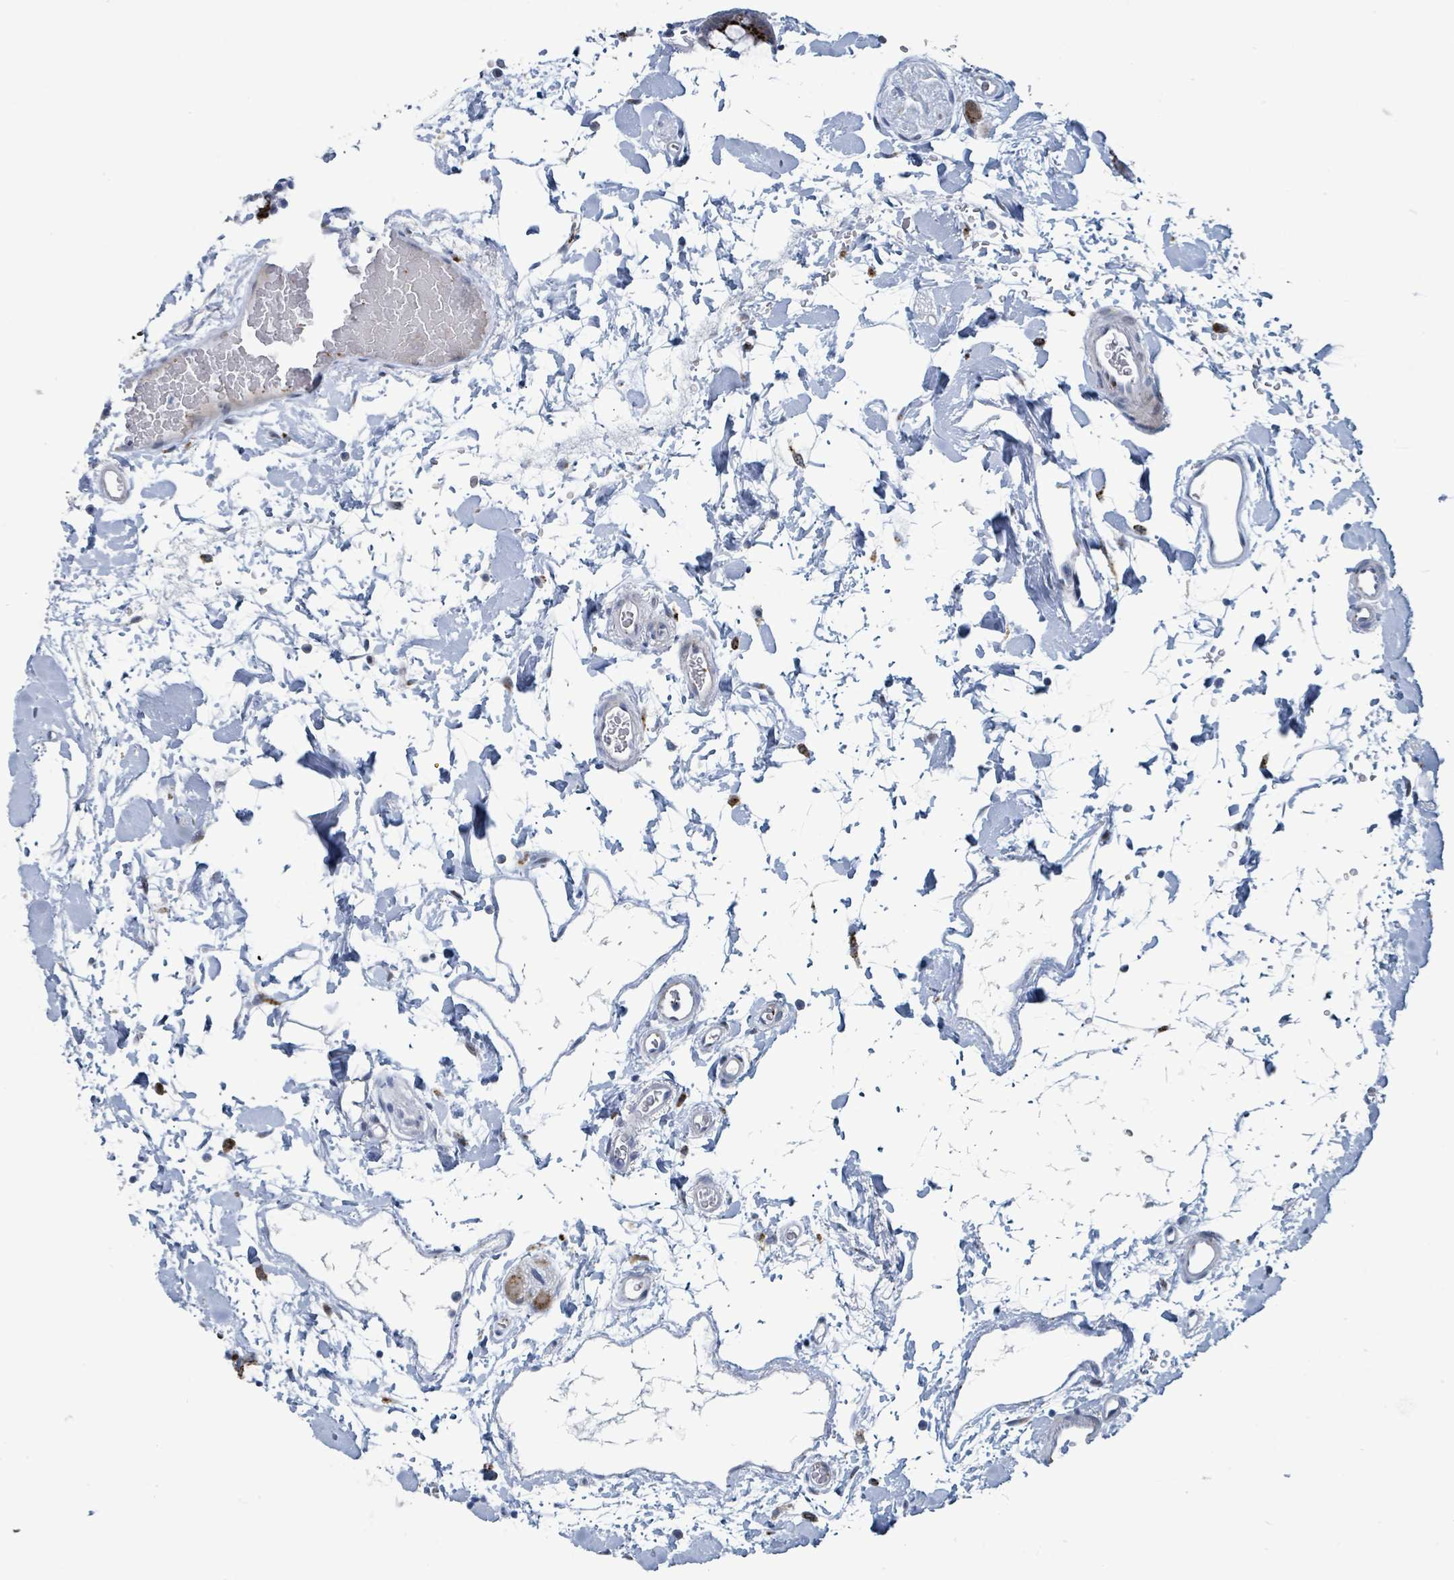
{"staining": {"intensity": "negative", "quantity": "none", "location": "none"}, "tissue": "colon", "cell_type": "Endothelial cells", "image_type": "normal", "snomed": [{"axis": "morphology", "description": "Normal tissue, NOS"}, {"axis": "topography", "description": "Colon"}], "caption": "Immunohistochemical staining of unremarkable human colon exhibits no significant positivity in endothelial cells. The staining was performed using DAB to visualize the protein expression in brown, while the nuclei were stained in blue with hematoxylin (Magnification: 20x).", "gene": "DCAF5", "patient": {"sex": "male", "age": 75}}